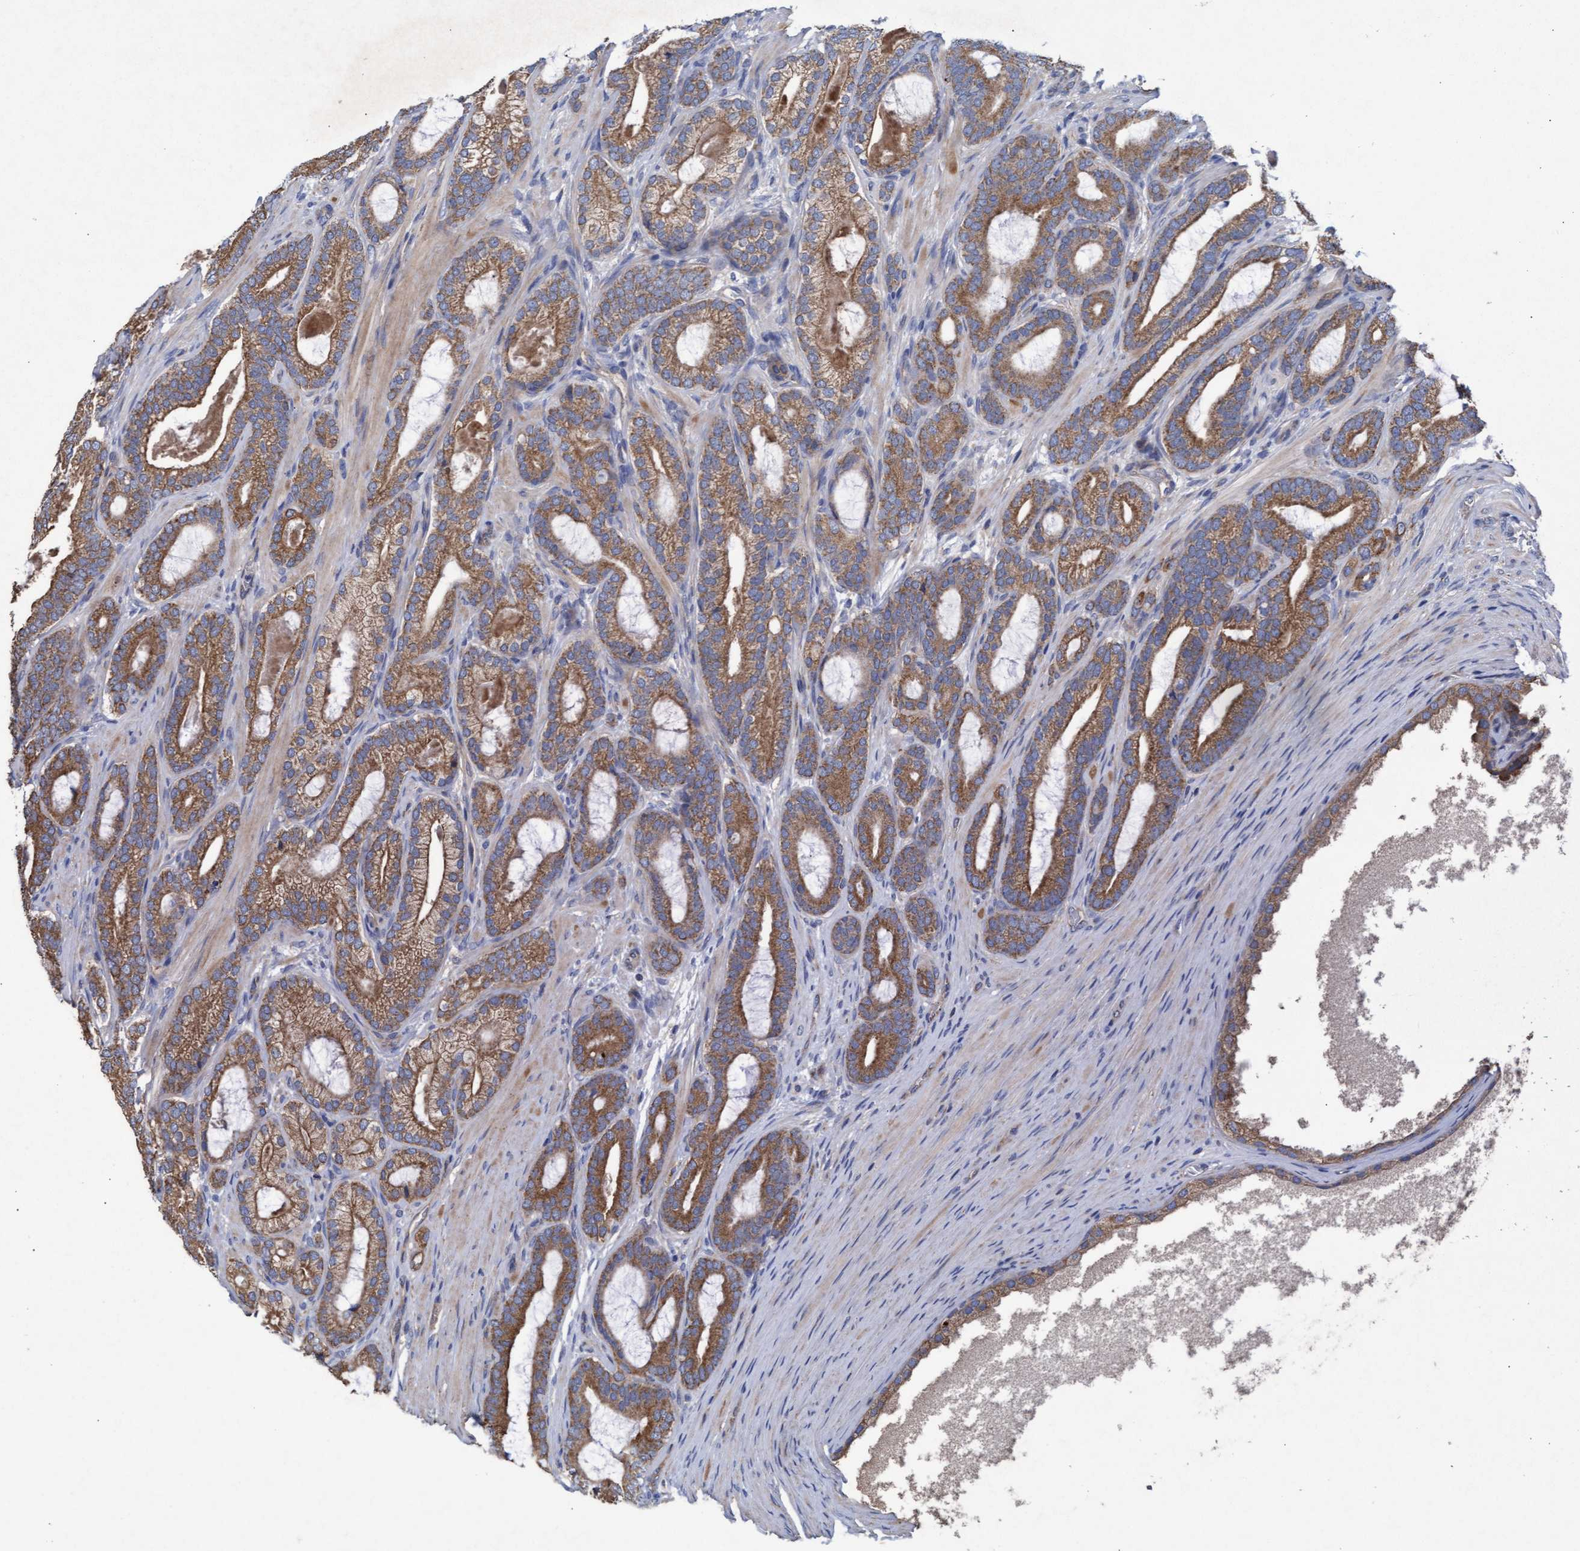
{"staining": {"intensity": "moderate", "quantity": ">75%", "location": "cytoplasmic/membranous"}, "tissue": "prostate cancer", "cell_type": "Tumor cells", "image_type": "cancer", "snomed": [{"axis": "morphology", "description": "Adenocarcinoma, High grade"}, {"axis": "topography", "description": "Prostate"}], "caption": "DAB immunohistochemical staining of prostate cancer shows moderate cytoplasmic/membranous protein staining in about >75% of tumor cells.", "gene": "MRPL38", "patient": {"sex": "male", "age": 60}}